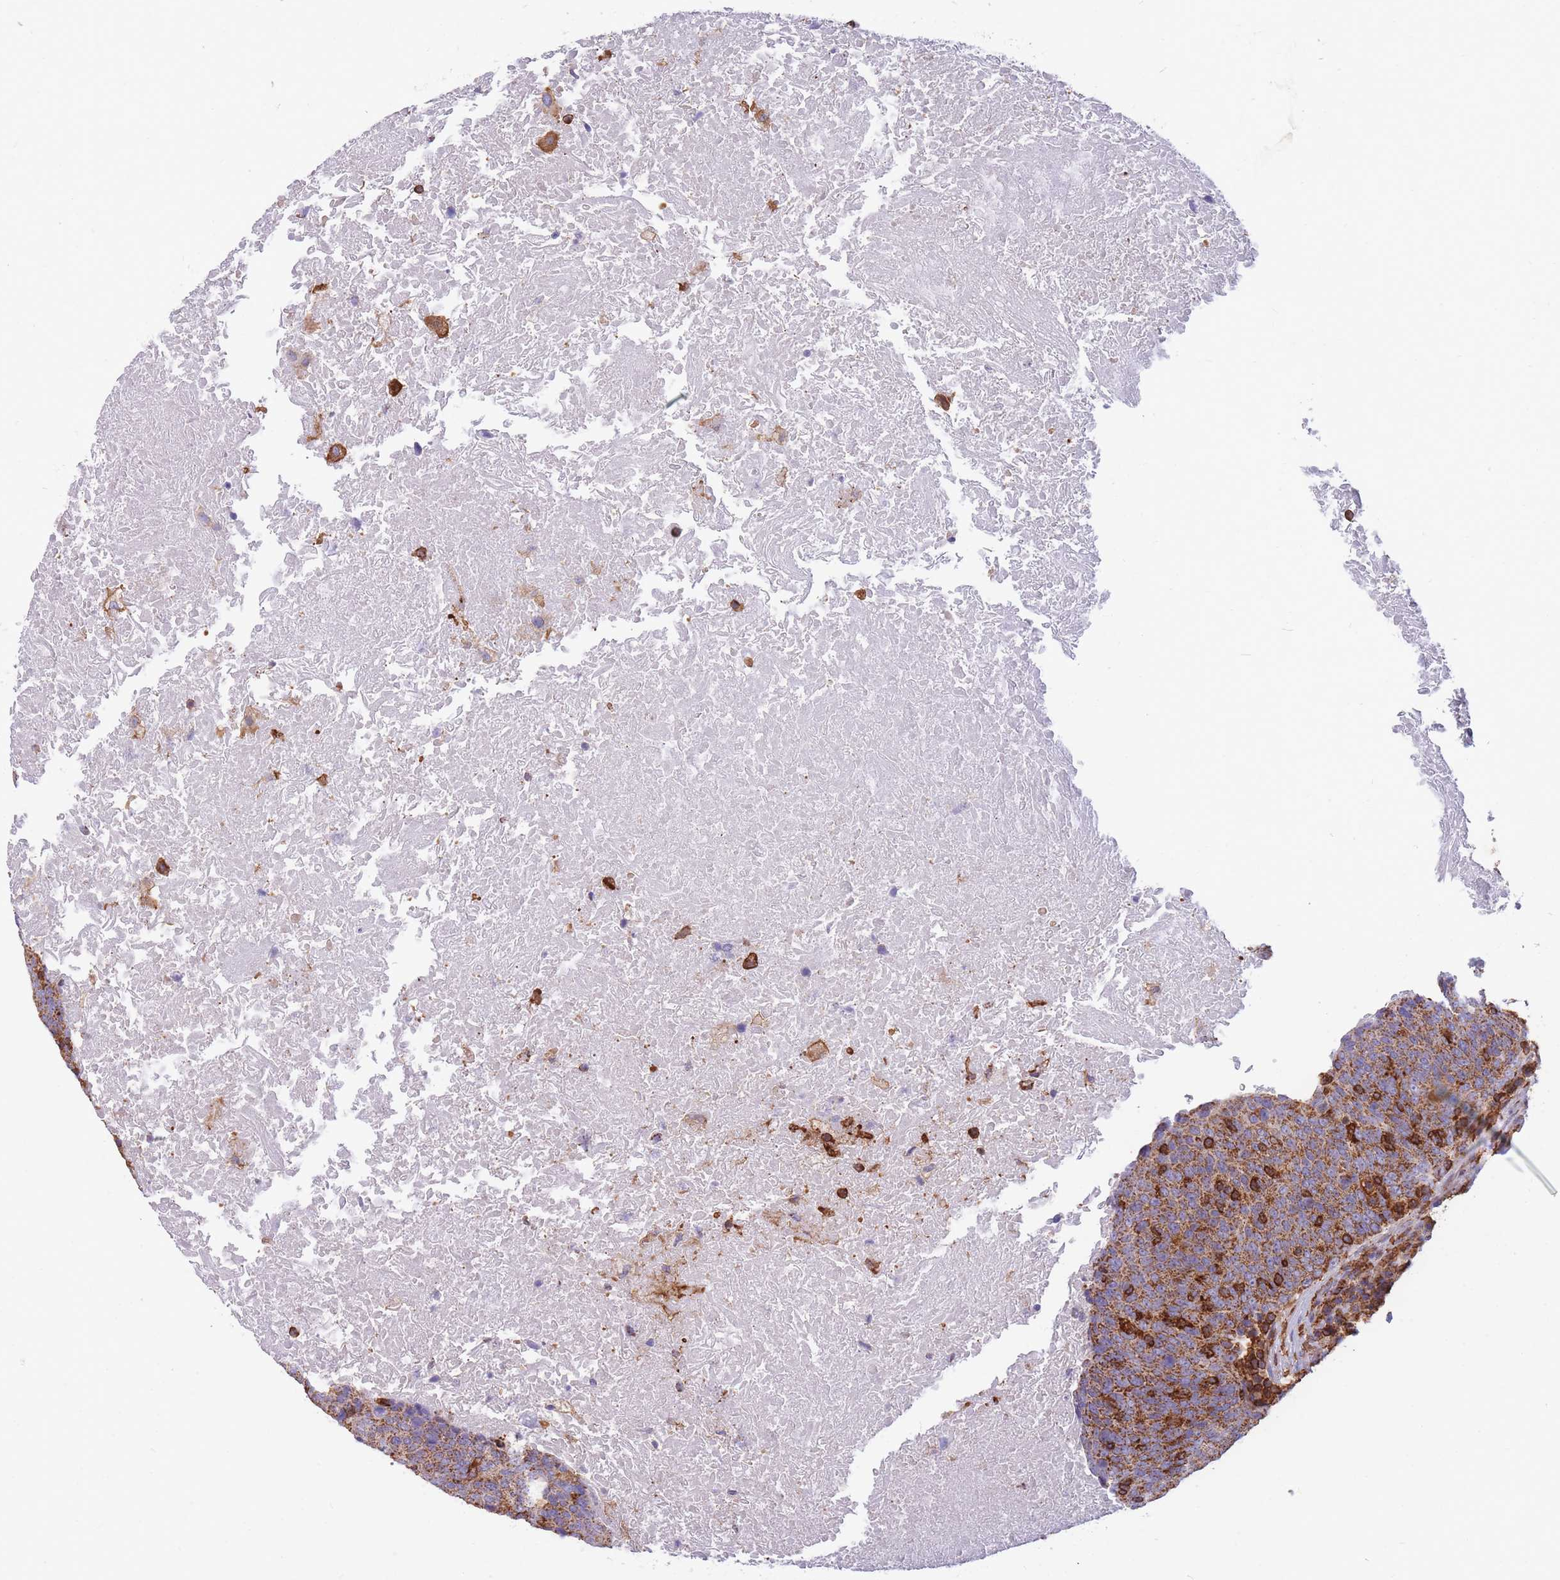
{"staining": {"intensity": "moderate", "quantity": ">75%", "location": "cytoplasmic/membranous"}, "tissue": "head and neck cancer", "cell_type": "Tumor cells", "image_type": "cancer", "snomed": [{"axis": "morphology", "description": "Squamous cell carcinoma, NOS"}, {"axis": "morphology", "description": "Squamous cell carcinoma, metastatic, NOS"}, {"axis": "topography", "description": "Lymph node"}, {"axis": "topography", "description": "Head-Neck"}], "caption": "Tumor cells reveal medium levels of moderate cytoplasmic/membranous staining in approximately >75% of cells in head and neck cancer (metastatic squamous cell carcinoma).", "gene": "MRPL54", "patient": {"sex": "male", "age": 62}}